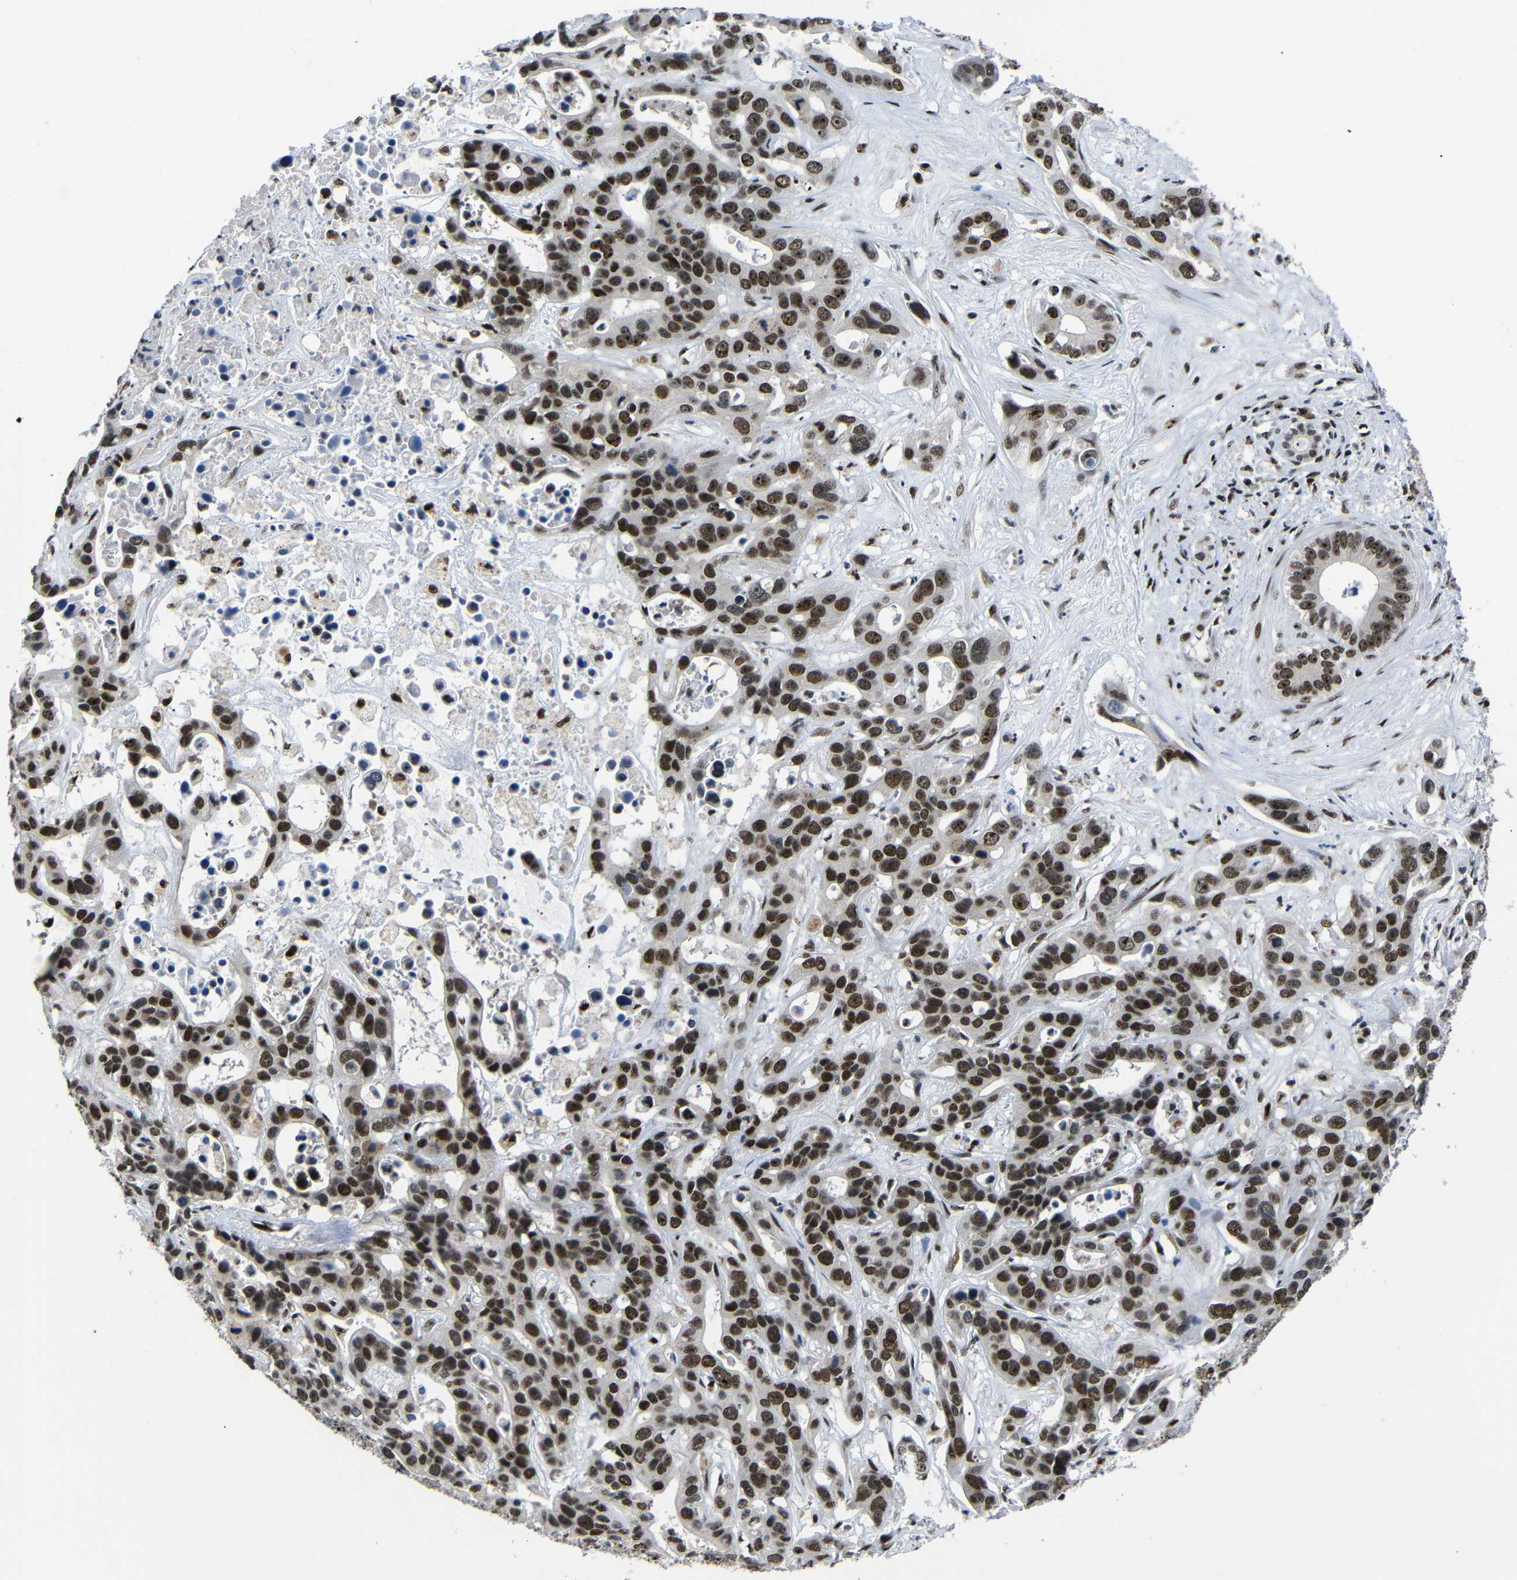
{"staining": {"intensity": "strong", "quantity": ">75%", "location": "nuclear"}, "tissue": "liver cancer", "cell_type": "Tumor cells", "image_type": "cancer", "snomed": [{"axis": "morphology", "description": "Cholangiocarcinoma"}, {"axis": "topography", "description": "Liver"}], "caption": "Immunohistochemistry (IHC) of liver cholangiocarcinoma demonstrates high levels of strong nuclear expression in approximately >75% of tumor cells. The staining was performed using DAB (3,3'-diaminobenzidine) to visualize the protein expression in brown, while the nuclei were stained in blue with hematoxylin (Magnification: 20x).", "gene": "SETDB2", "patient": {"sex": "female", "age": 65}}